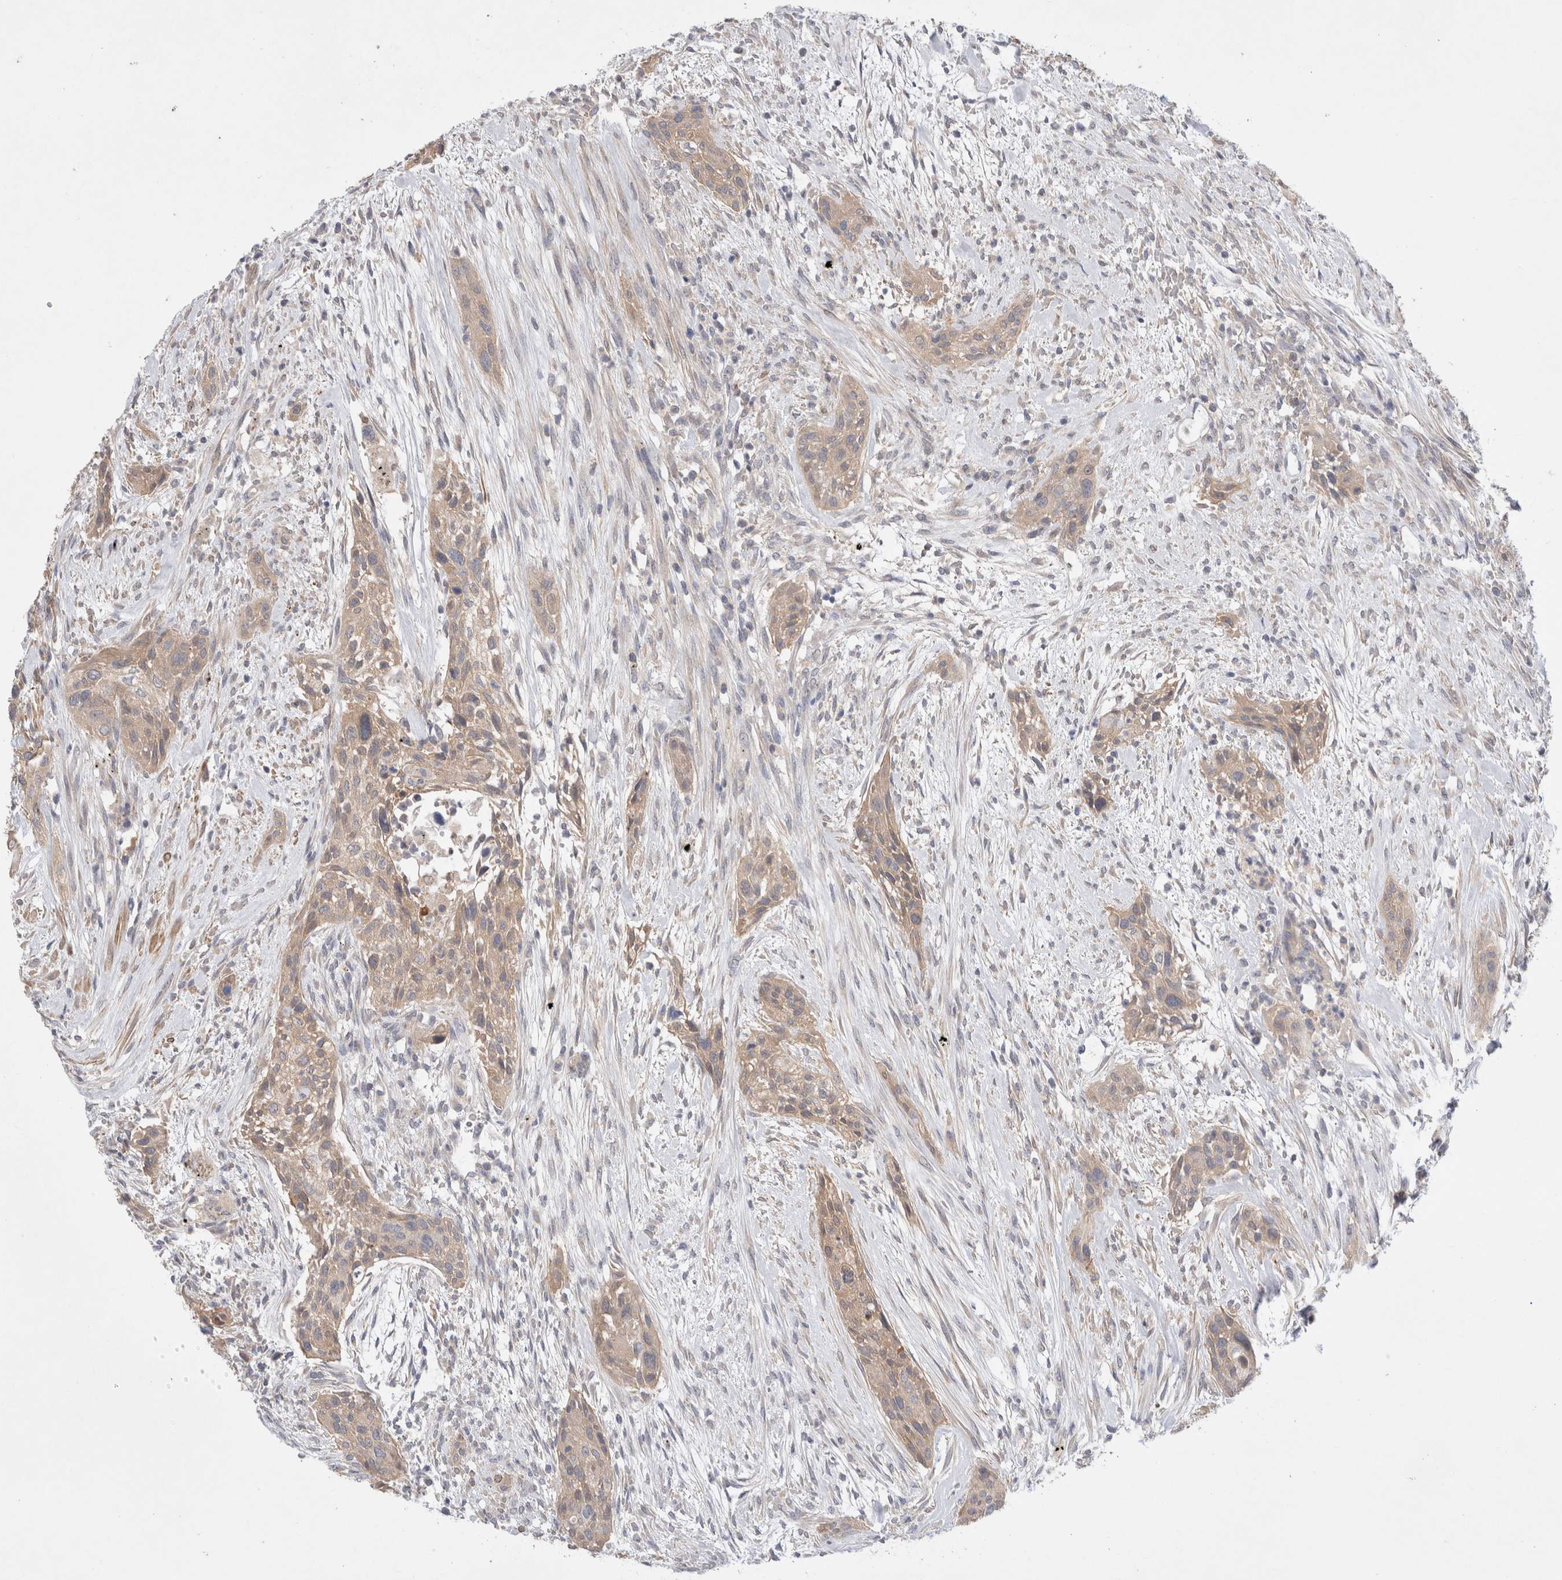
{"staining": {"intensity": "weak", "quantity": ">75%", "location": "cytoplasmic/membranous"}, "tissue": "urothelial cancer", "cell_type": "Tumor cells", "image_type": "cancer", "snomed": [{"axis": "morphology", "description": "Urothelial carcinoma, High grade"}, {"axis": "topography", "description": "Urinary bladder"}], "caption": "Immunohistochemistry (IHC) of urothelial carcinoma (high-grade) demonstrates low levels of weak cytoplasmic/membranous positivity in approximately >75% of tumor cells.", "gene": "IFT74", "patient": {"sex": "male", "age": 35}}